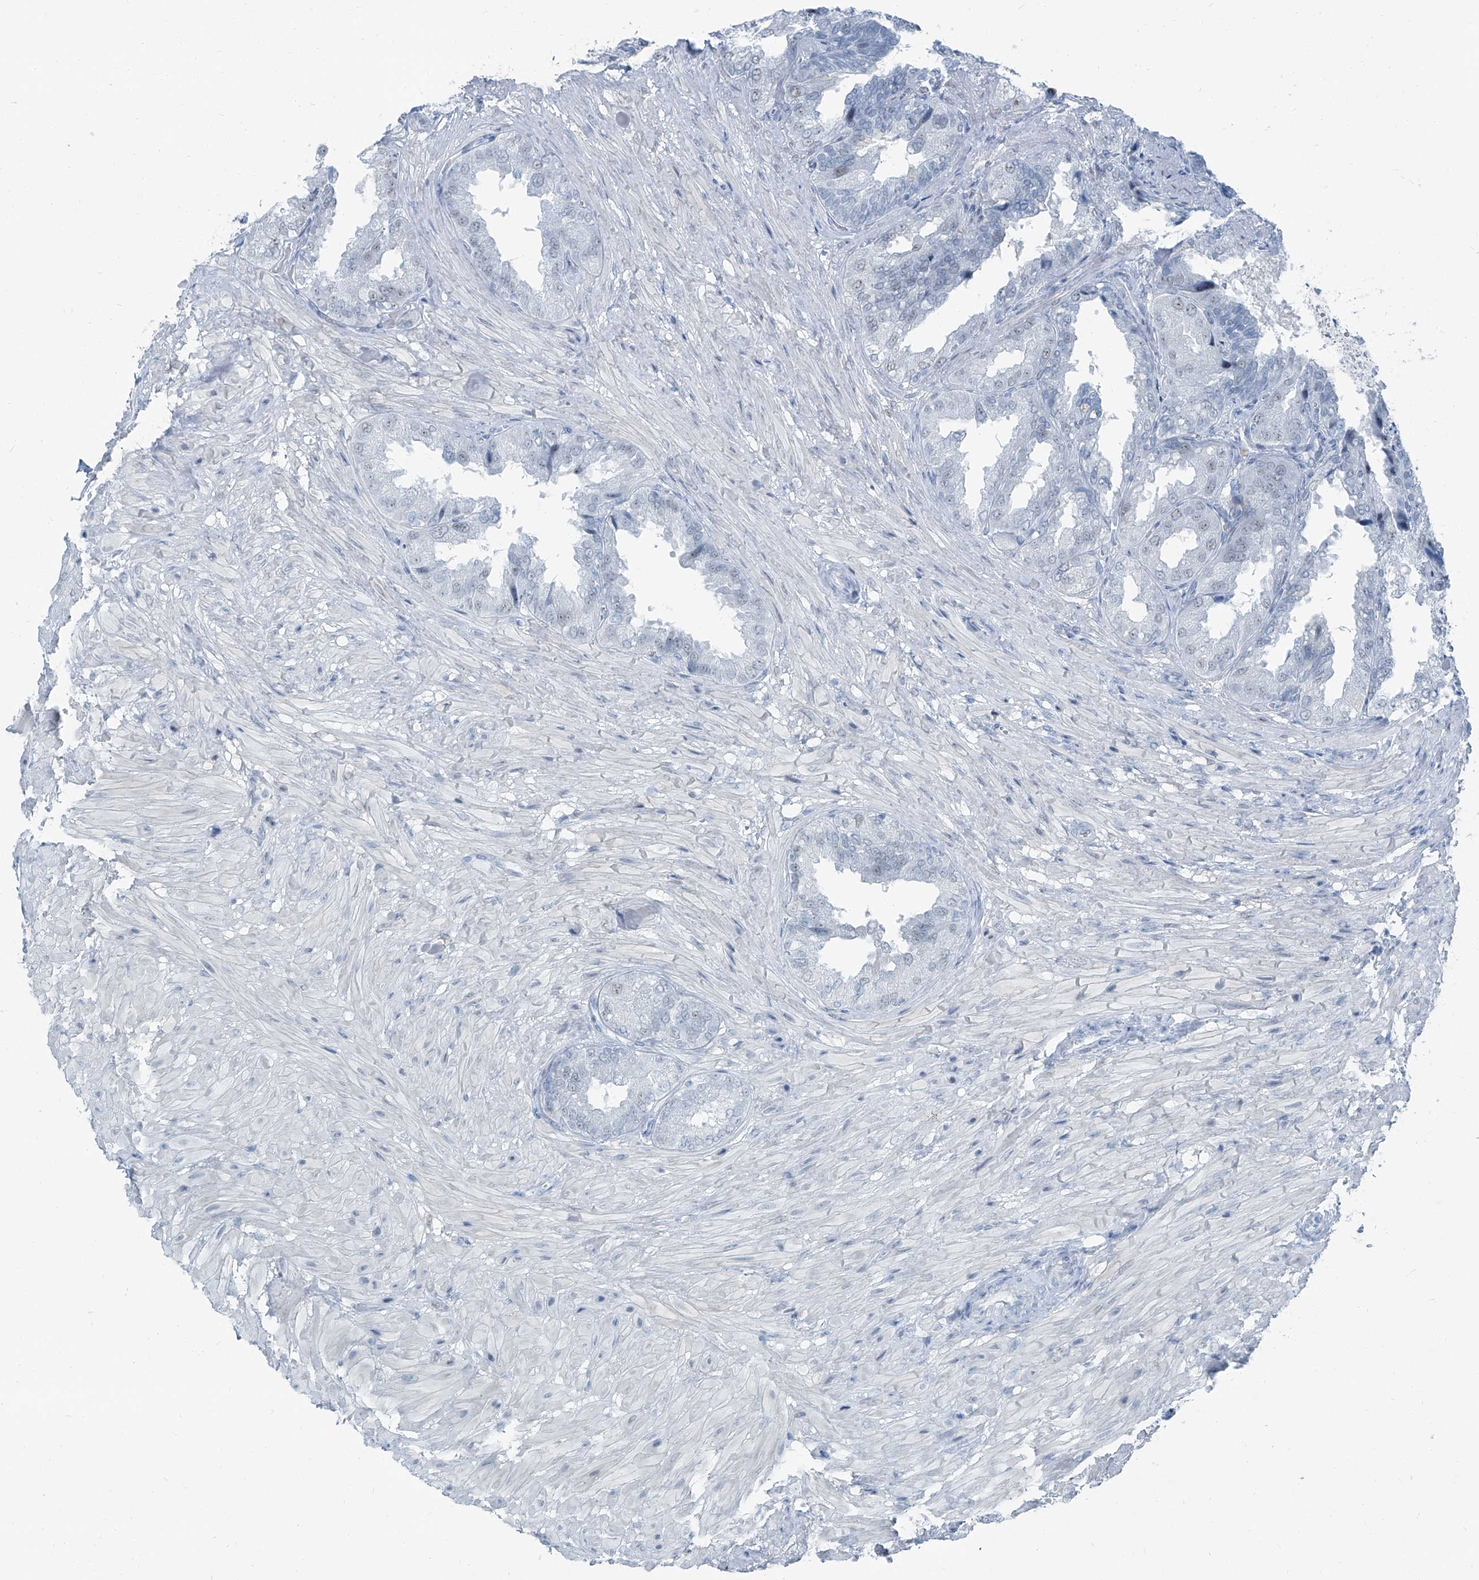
{"staining": {"intensity": "negative", "quantity": "none", "location": "none"}, "tissue": "seminal vesicle", "cell_type": "Glandular cells", "image_type": "normal", "snomed": [{"axis": "morphology", "description": "Normal tissue, NOS"}, {"axis": "topography", "description": "Seminal veicle"}, {"axis": "topography", "description": "Peripheral nerve tissue"}], "caption": "DAB immunohistochemical staining of normal seminal vesicle exhibits no significant expression in glandular cells. Nuclei are stained in blue.", "gene": "RGN", "patient": {"sex": "male", "age": 63}}